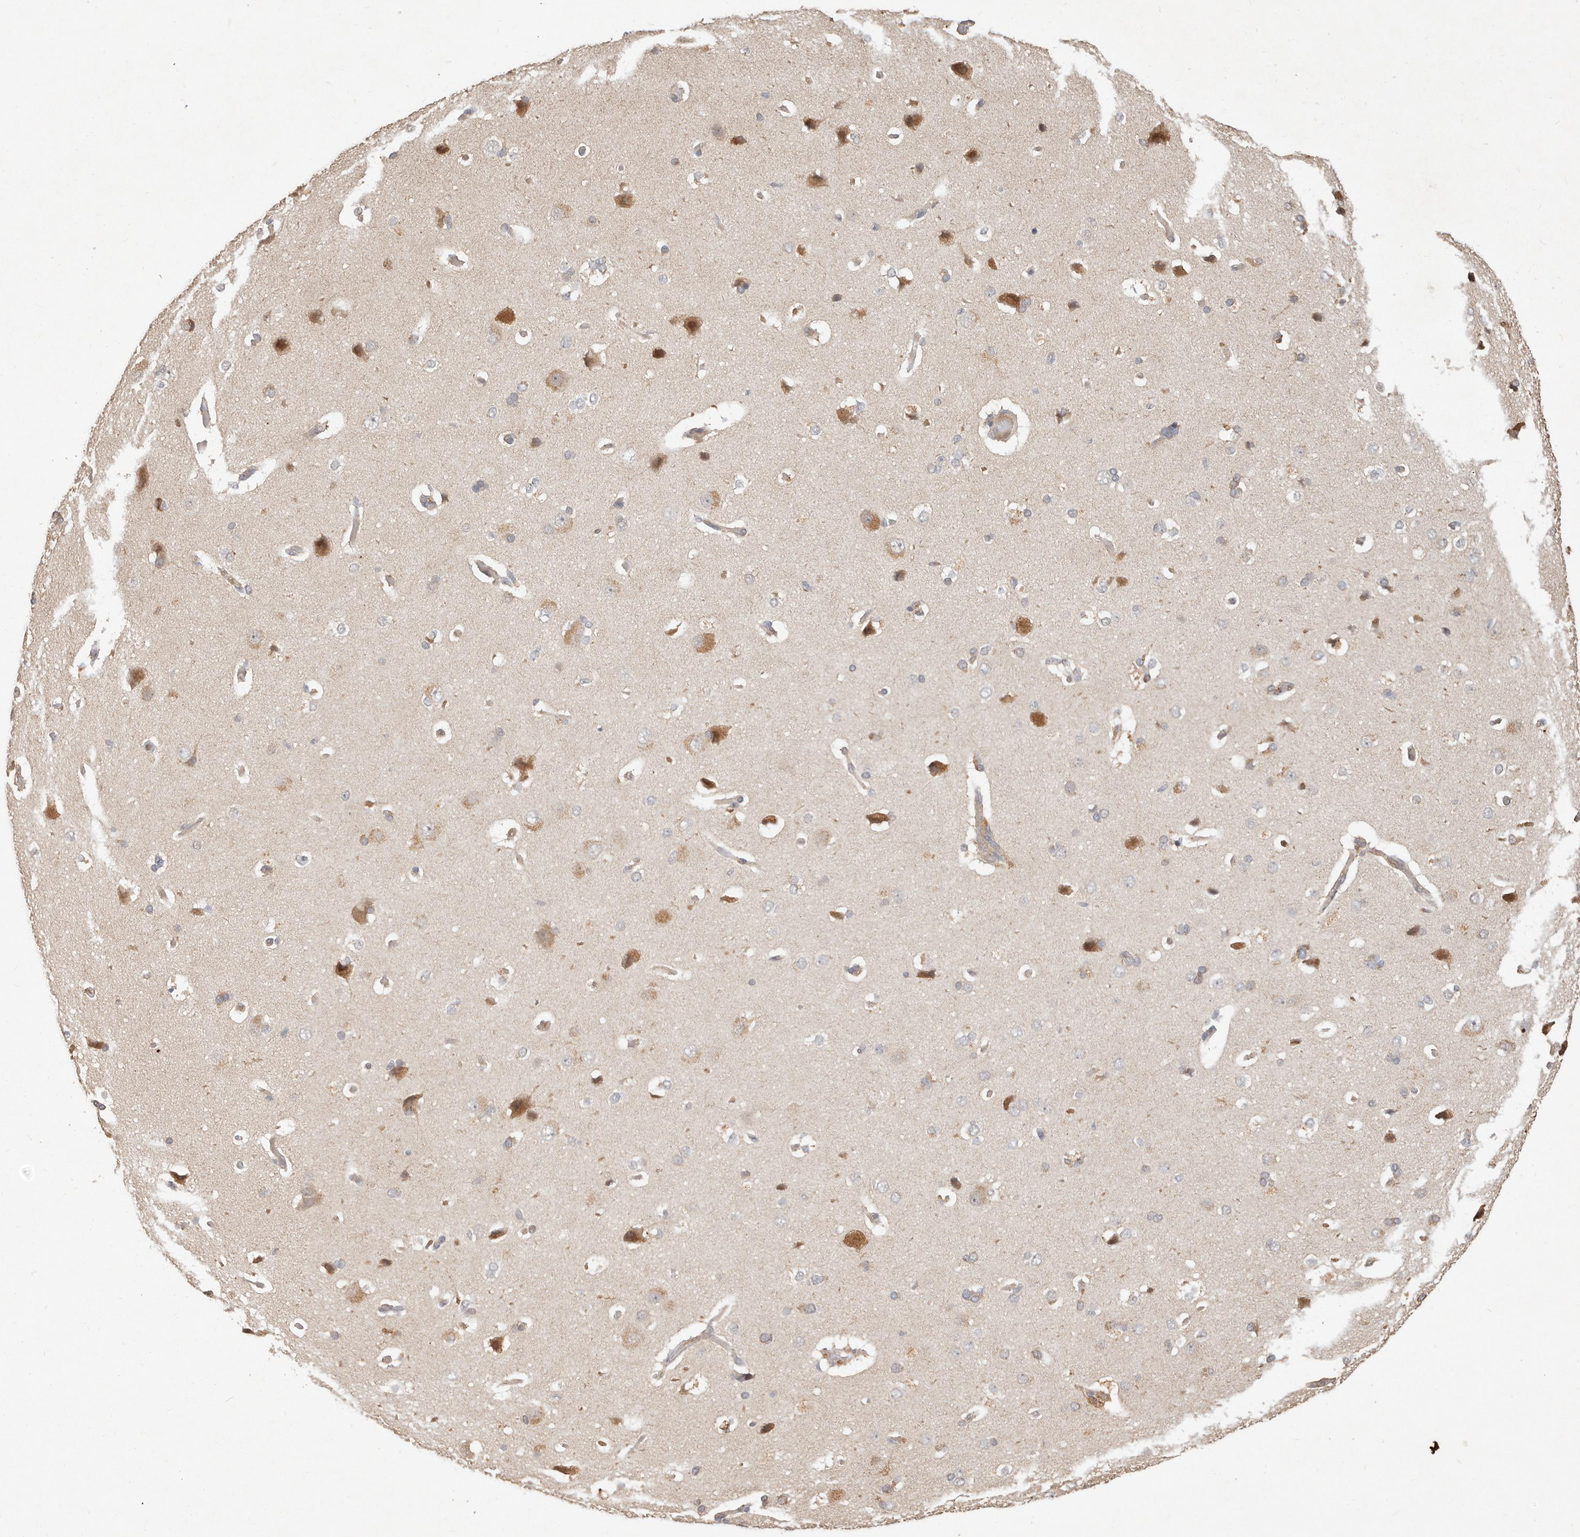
{"staining": {"intensity": "weak", "quantity": "25%-75%", "location": "cytoplasmic/membranous"}, "tissue": "cerebral cortex", "cell_type": "Endothelial cells", "image_type": "normal", "snomed": [{"axis": "morphology", "description": "Normal tissue, NOS"}, {"axis": "topography", "description": "Cerebral cortex"}], "caption": "High-power microscopy captured an IHC photomicrograph of unremarkable cerebral cortex, revealing weak cytoplasmic/membranous expression in approximately 25%-75% of endothelial cells.", "gene": "MTFR2", "patient": {"sex": "male", "age": 62}}